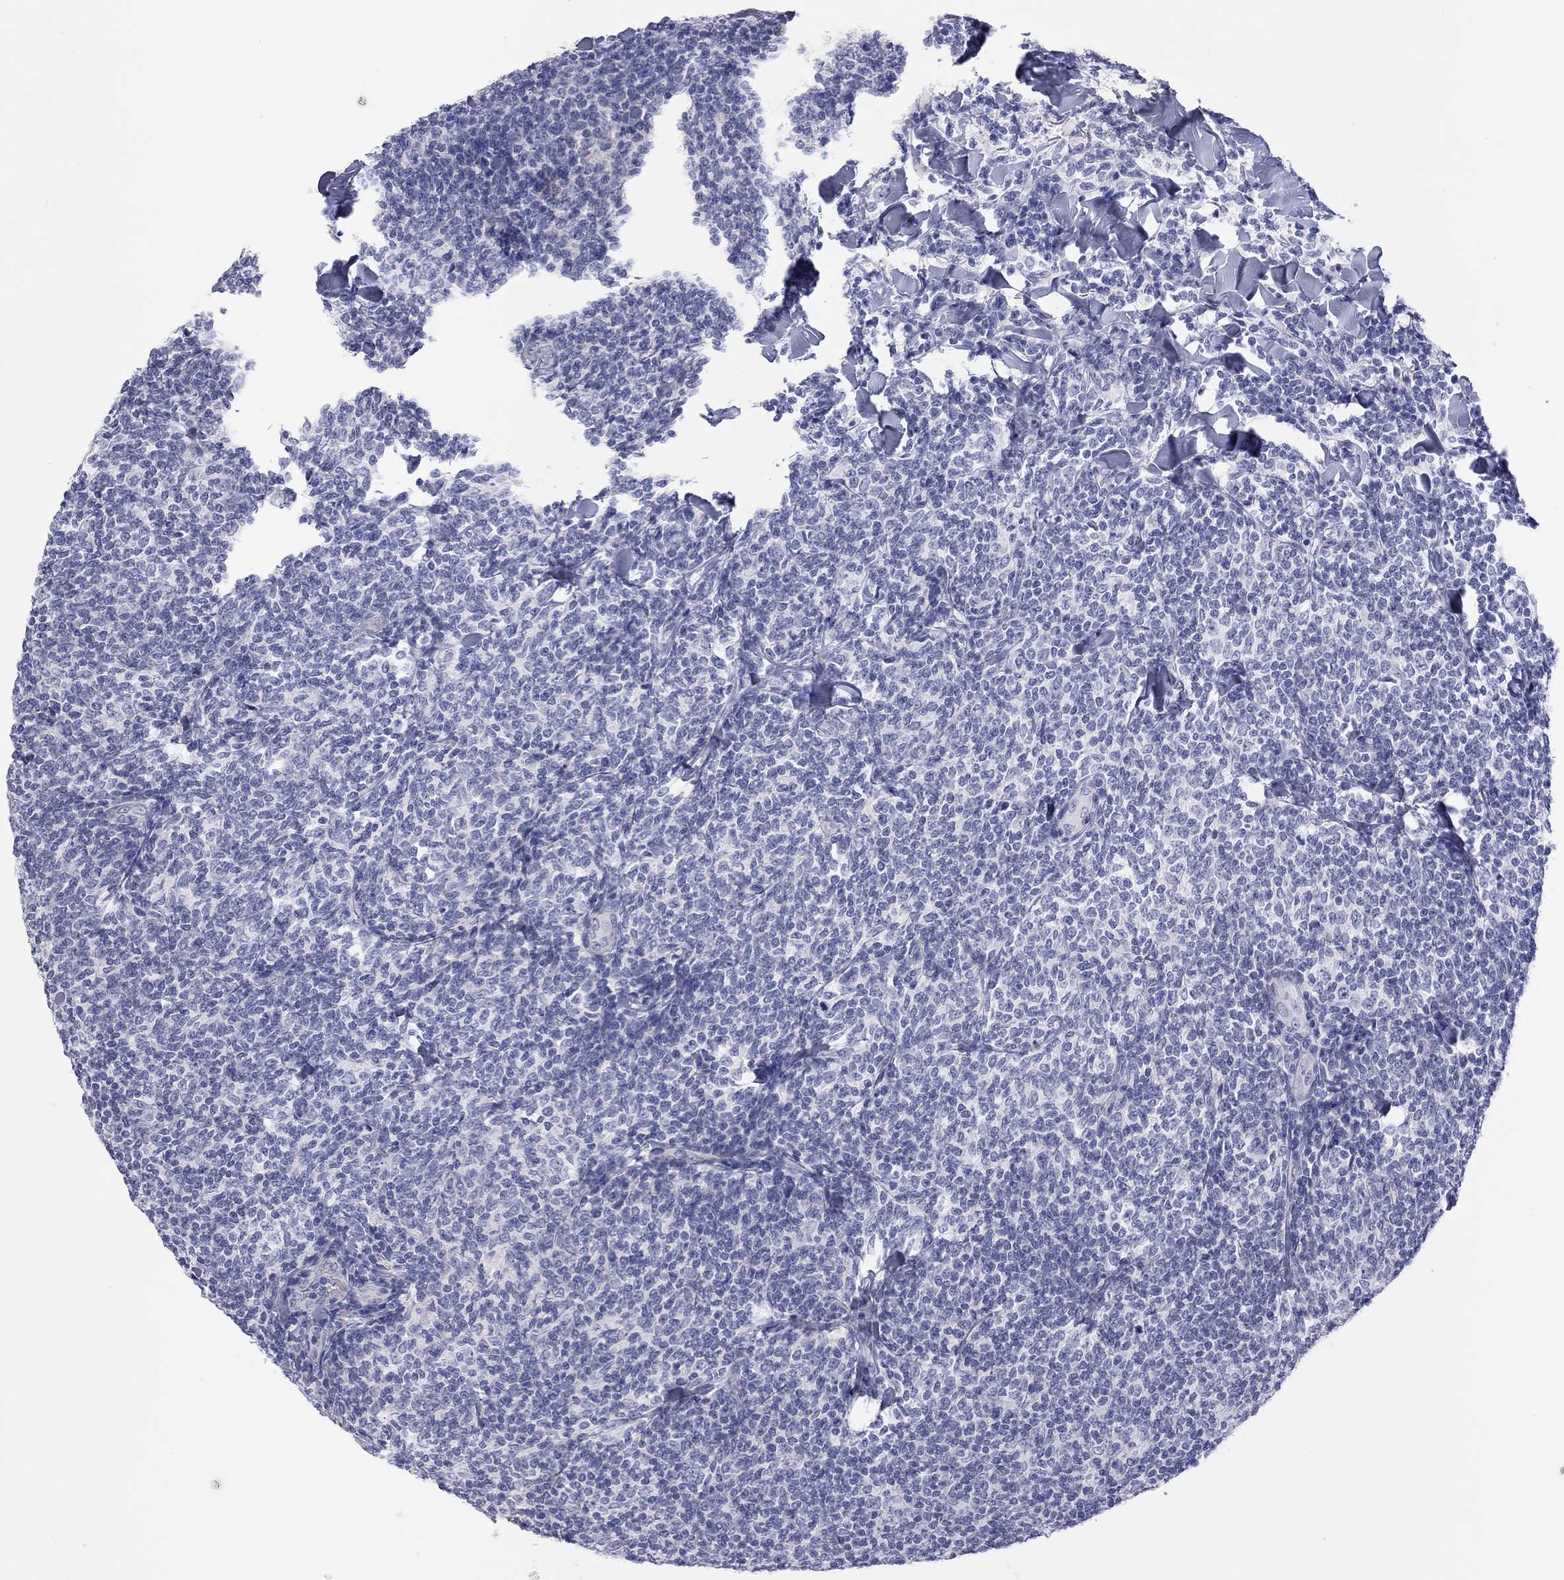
{"staining": {"intensity": "negative", "quantity": "none", "location": "none"}, "tissue": "lymphoma", "cell_type": "Tumor cells", "image_type": "cancer", "snomed": [{"axis": "morphology", "description": "Malignant lymphoma, non-Hodgkin's type, Low grade"}, {"axis": "topography", "description": "Lymph node"}], "caption": "An image of malignant lymphoma, non-Hodgkin's type (low-grade) stained for a protein exhibits no brown staining in tumor cells. (Stains: DAB immunohistochemistry (IHC) with hematoxylin counter stain, Microscopy: brightfield microscopy at high magnification).", "gene": "ST7L", "patient": {"sex": "female", "age": 56}}